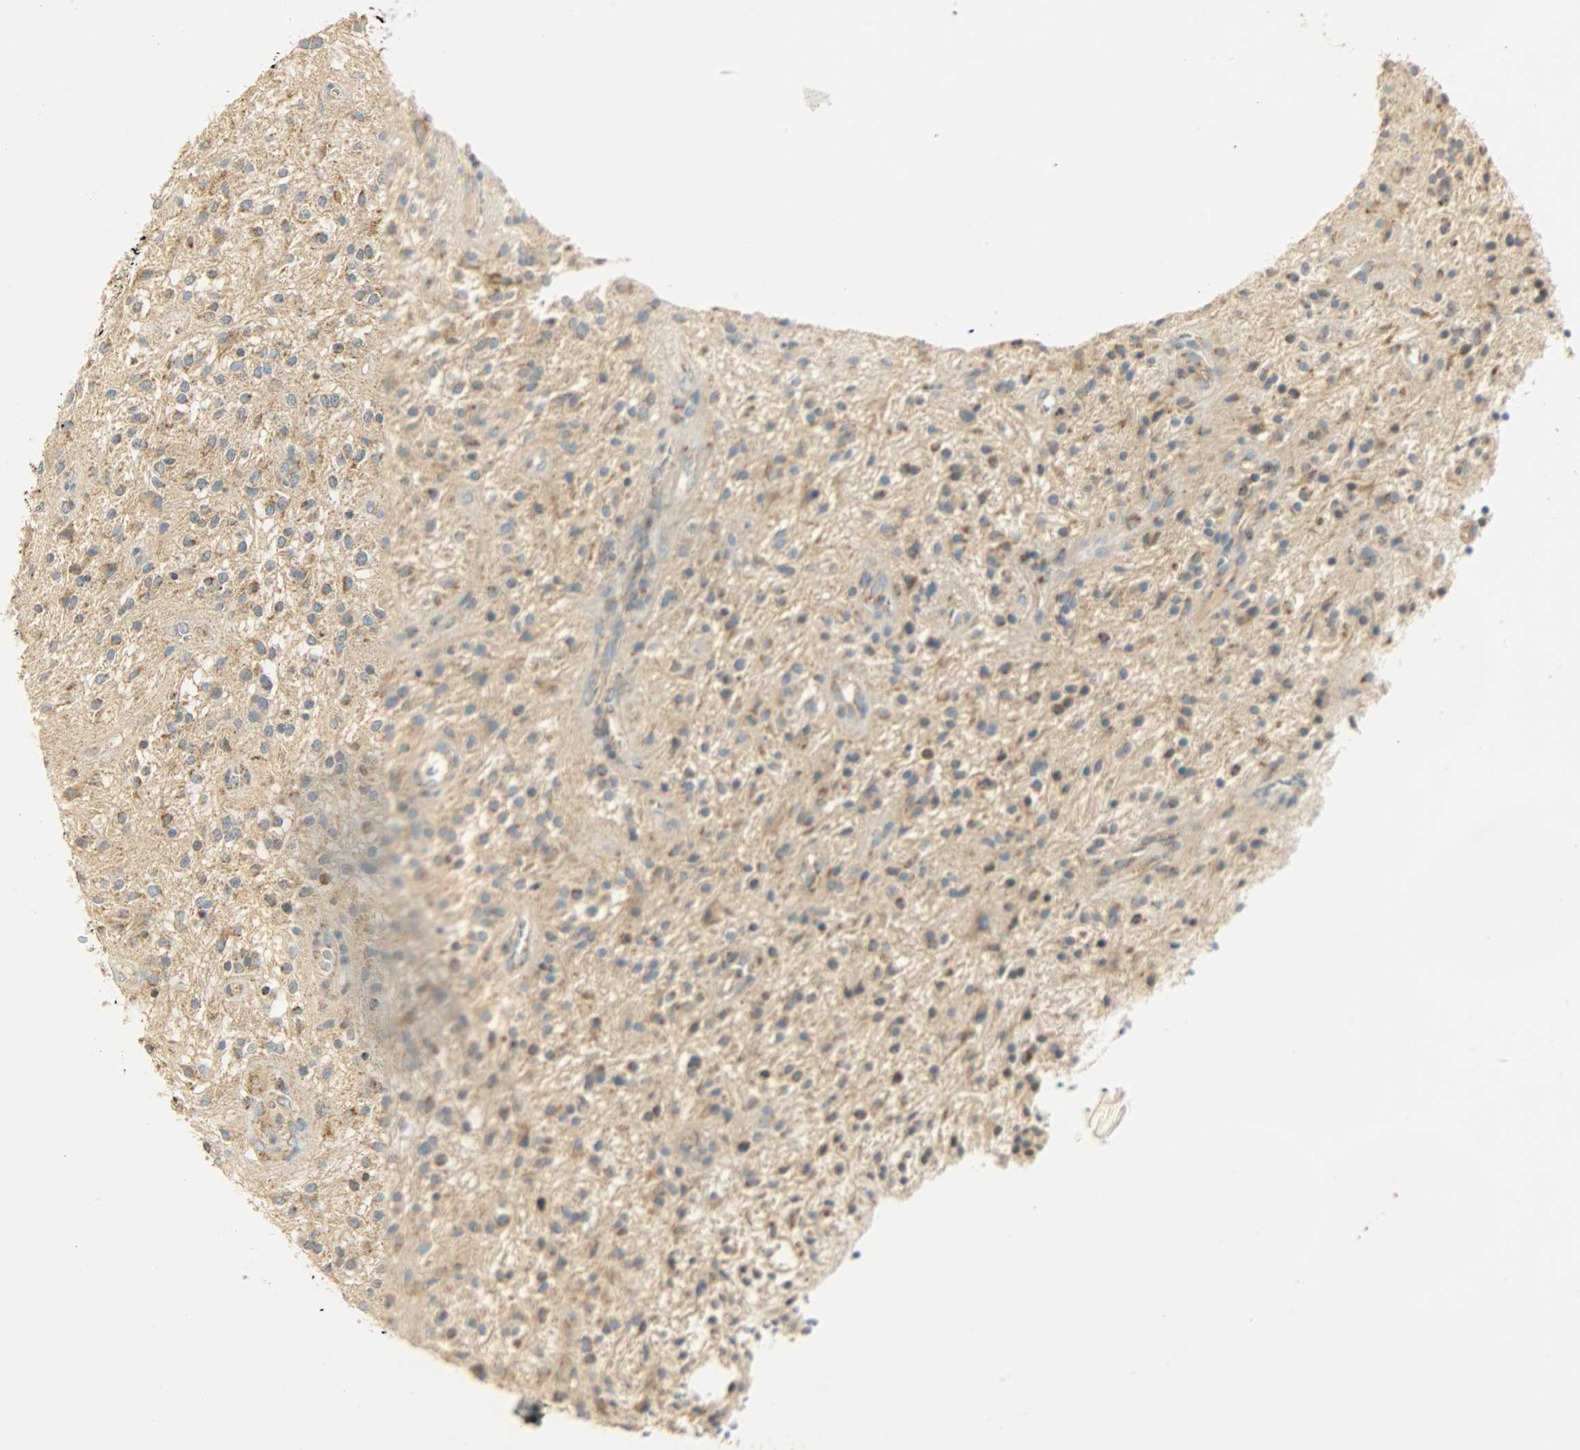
{"staining": {"intensity": "moderate", "quantity": "25%-75%", "location": "cytoplasmic/membranous"}, "tissue": "glioma", "cell_type": "Tumor cells", "image_type": "cancer", "snomed": [{"axis": "morphology", "description": "Glioma, malignant, NOS"}, {"axis": "topography", "description": "Cerebellum"}], "caption": "High-power microscopy captured an immunohistochemistry photomicrograph of glioma, revealing moderate cytoplasmic/membranous positivity in approximately 25%-75% of tumor cells. (IHC, brightfield microscopy, high magnification).", "gene": "NNT", "patient": {"sex": "female", "age": 10}}